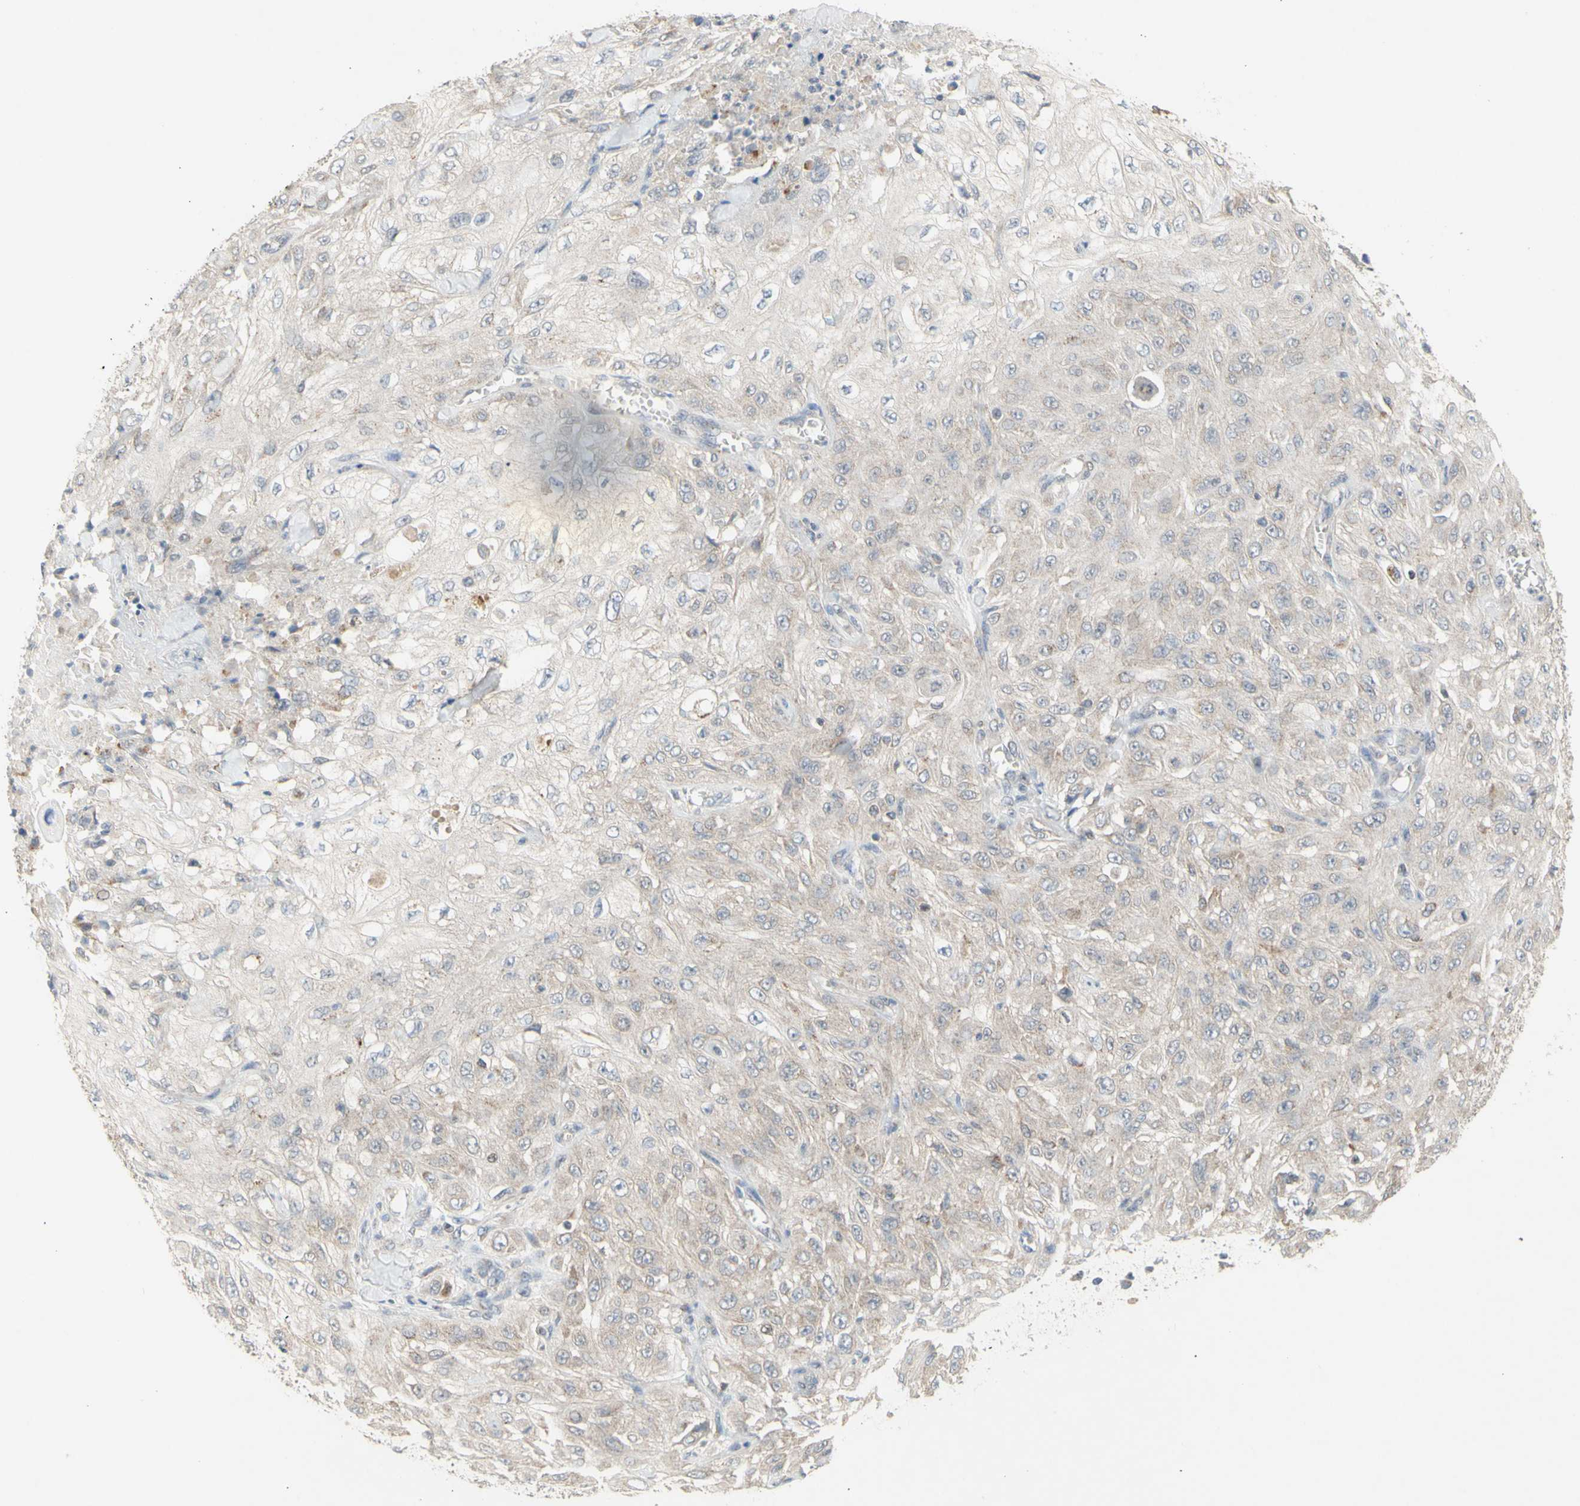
{"staining": {"intensity": "negative", "quantity": "none", "location": "none"}, "tissue": "skin cancer", "cell_type": "Tumor cells", "image_type": "cancer", "snomed": [{"axis": "morphology", "description": "Squamous cell carcinoma, NOS"}, {"axis": "morphology", "description": "Squamous cell carcinoma, metastatic, NOS"}, {"axis": "topography", "description": "Skin"}, {"axis": "topography", "description": "Lymph node"}], "caption": "Skin cancer (squamous cell carcinoma) was stained to show a protein in brown. There is no significant expression in tumor cells.", "gene": "NLRP1", "patient": {"sex": "male", "age": 75}}